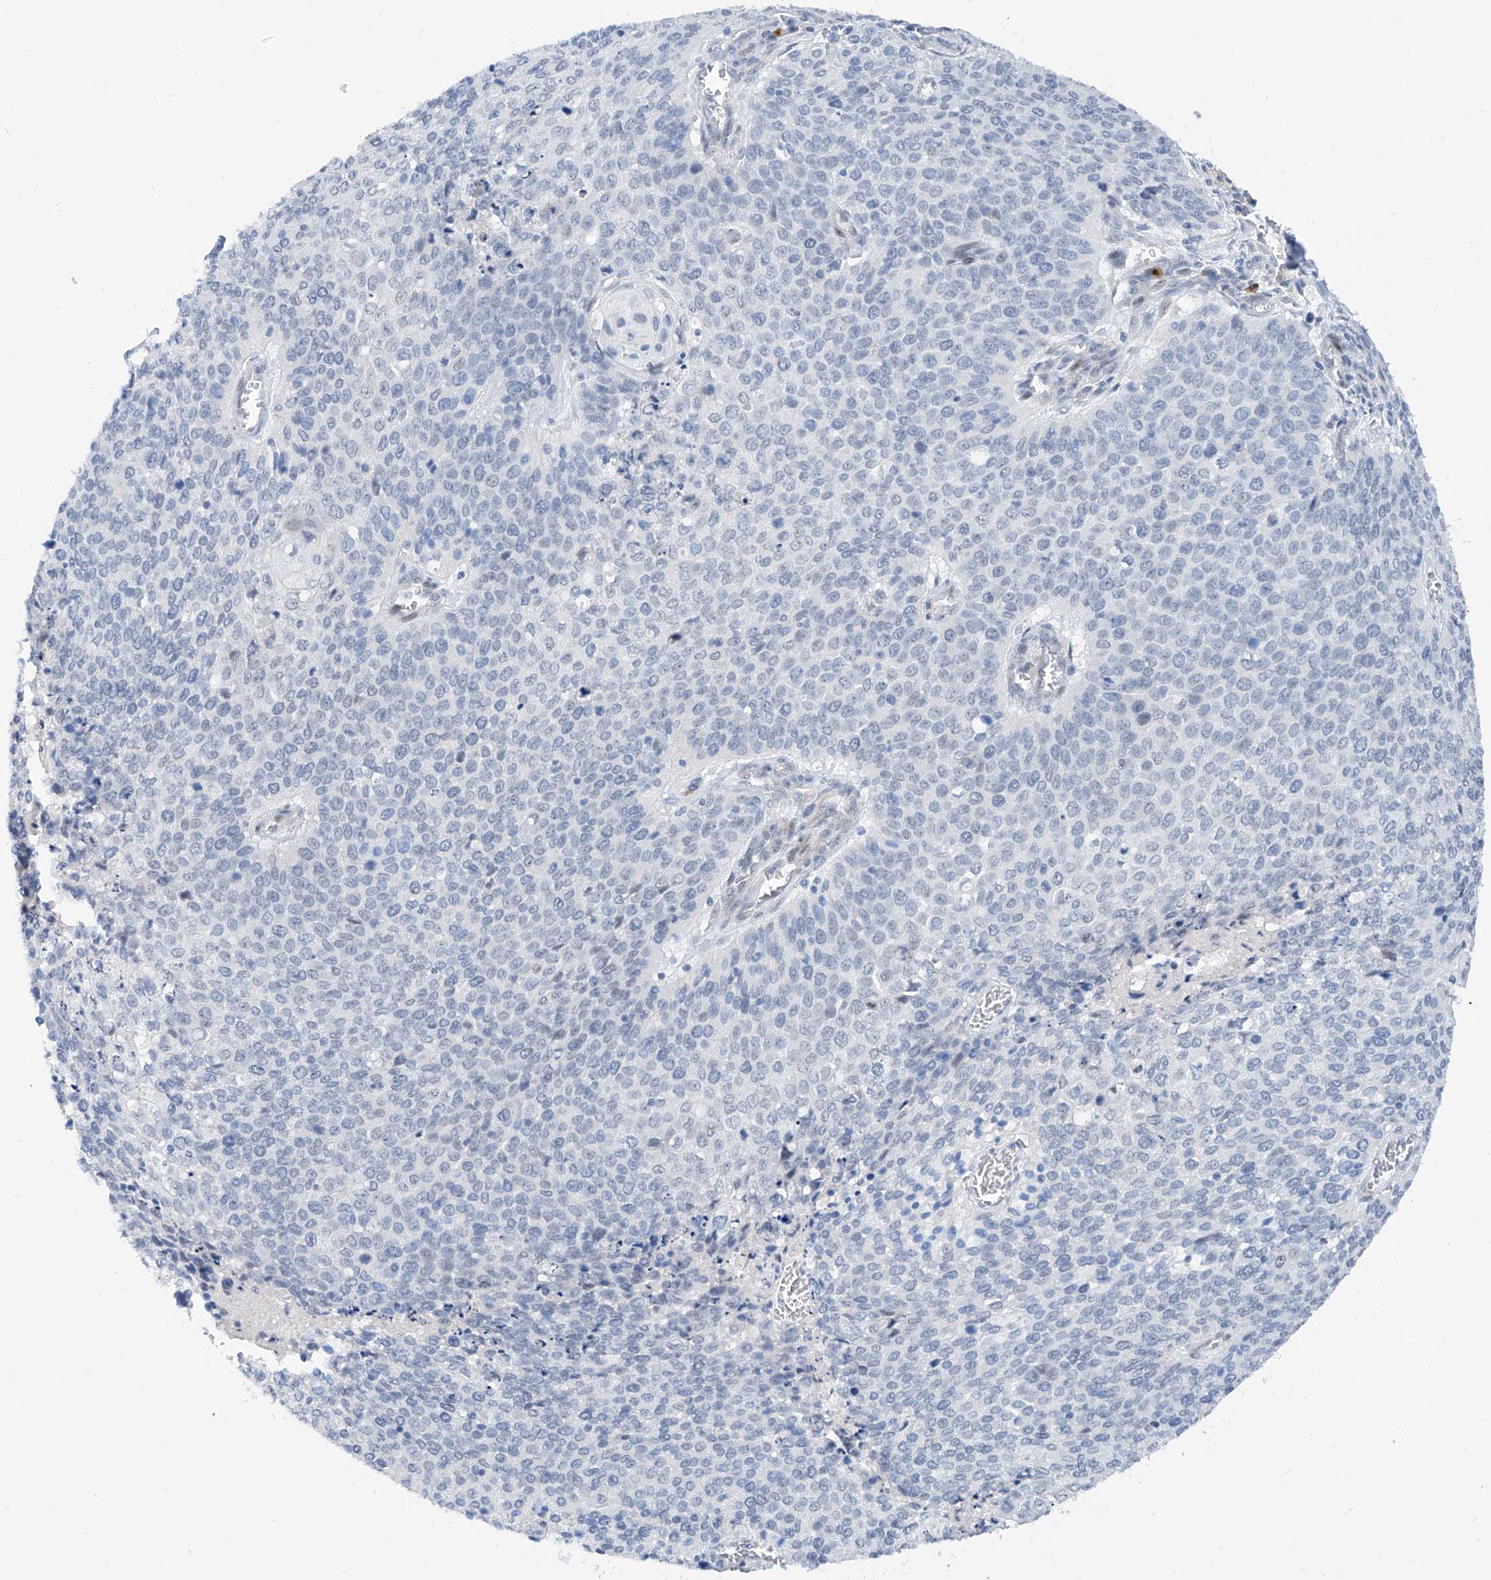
{"staining": {"intensity": "negative", "quantity": "none", "location": "none"}, "tissue": "cervical cancer", "cell_type": "Tumor cells", "image_type": "cancer", "snomed": [{"axis": "morphology", "description": "Squamous cell carcinoma, NOS"}, {"axis": "topography", "description": "Cervix"}], "caption": "There is no significant expression in tumor cells of squamous cell carcinoma (cervical).", "gene": "BPTF", "patient": {"sex": "female", "age": 39}}